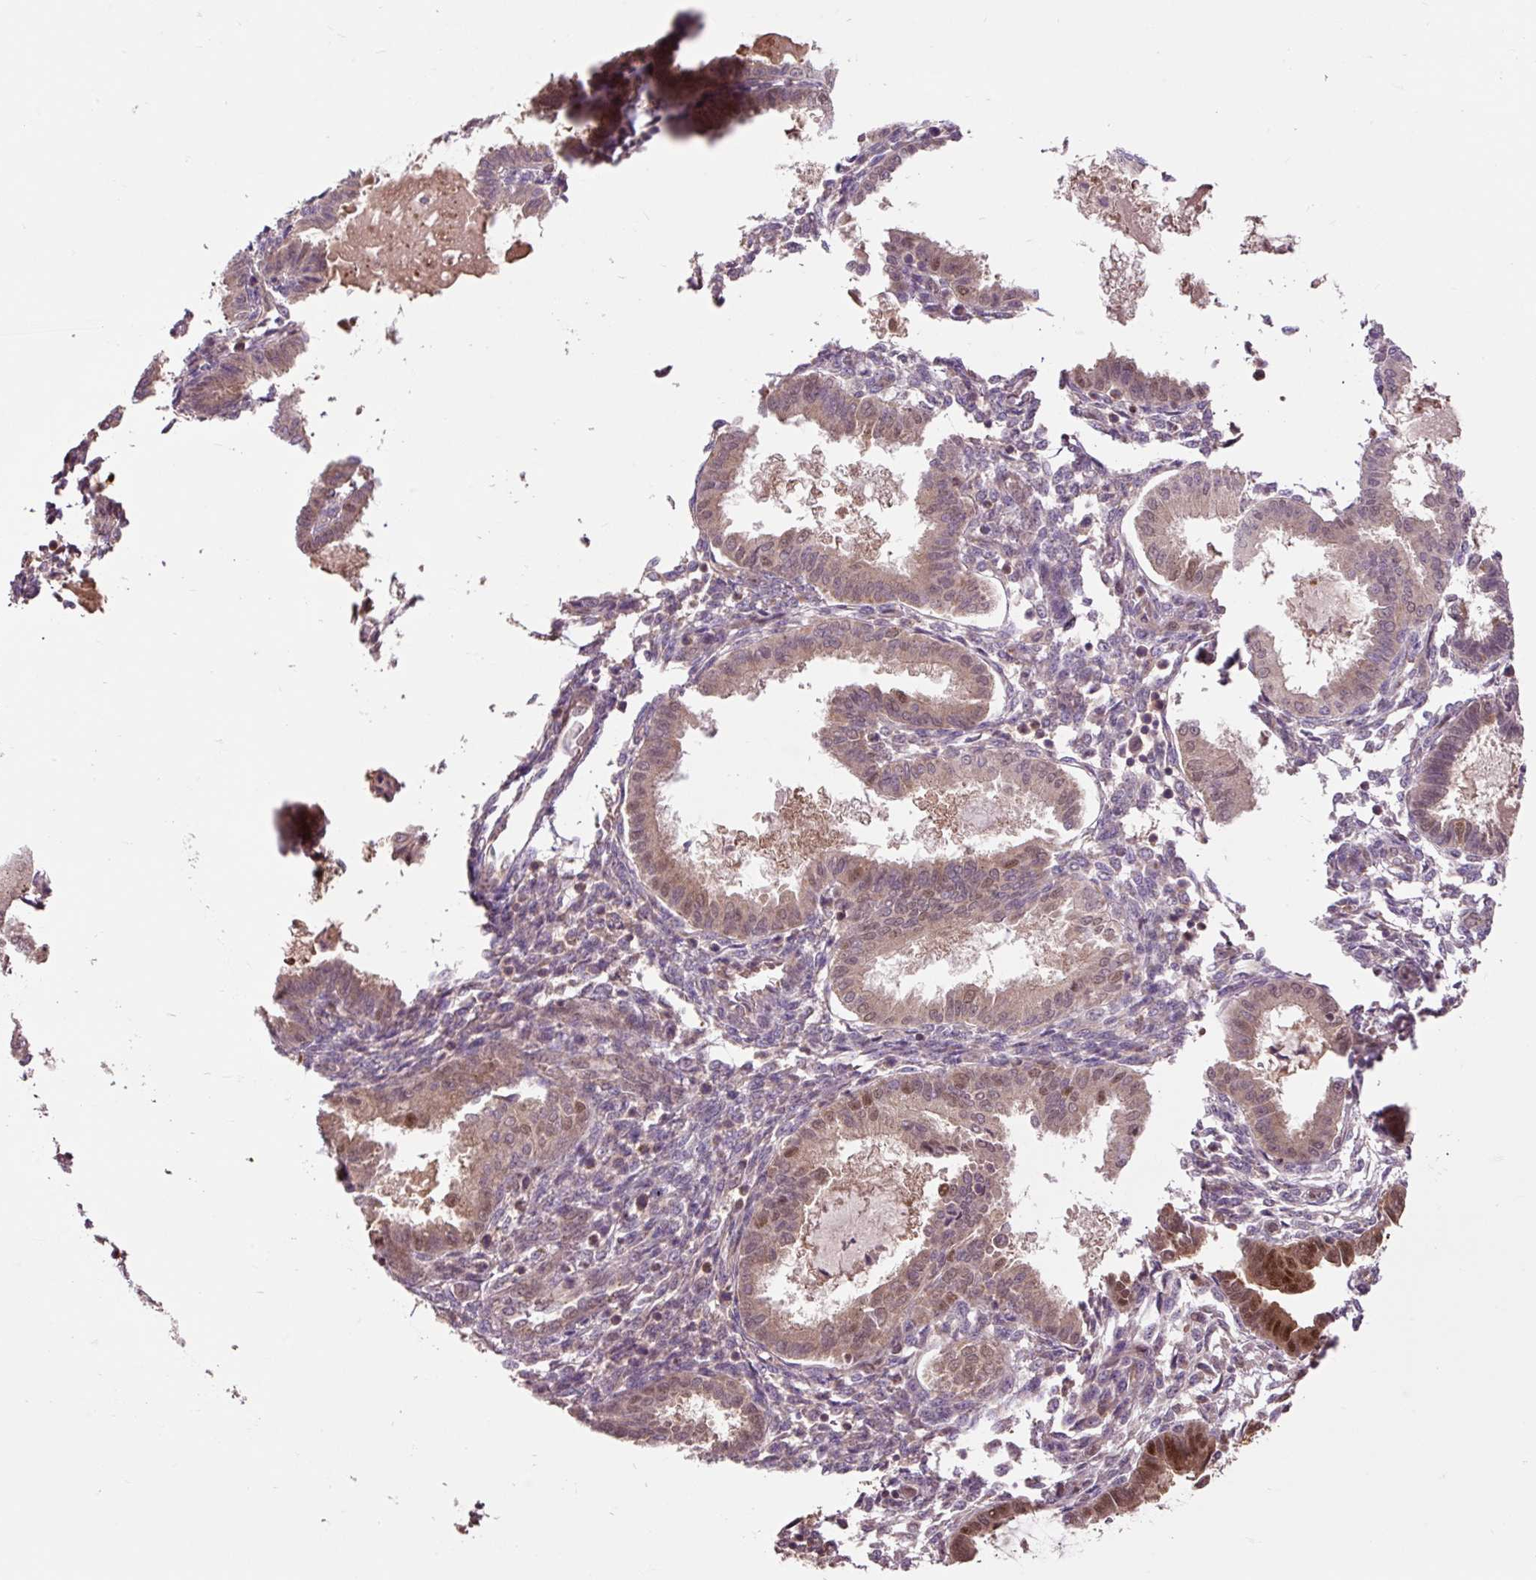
{"staining": {"intensity": "strong", "quantity": "25%-75%", "location": "cytoplasmic/membranous,nuclear"}, "tissue": "endometrial cancer", "cell_type": "Tumor cells", "image_type": "cancer", "snomed": [{"axis": "morphology", "description": "Adenocarcinoma, NOS"}, {"axis": "topography", "description": "Uterus"}], "caption": "Immunohistochemical staining of endometrial cancer exhibits high levels of strong cytoplasmic/membranous and nuclear protein staining in about 25%-75% of tumor cells.", "gene": "MMS19", "patient": {"sex": "female", "age": 44}}